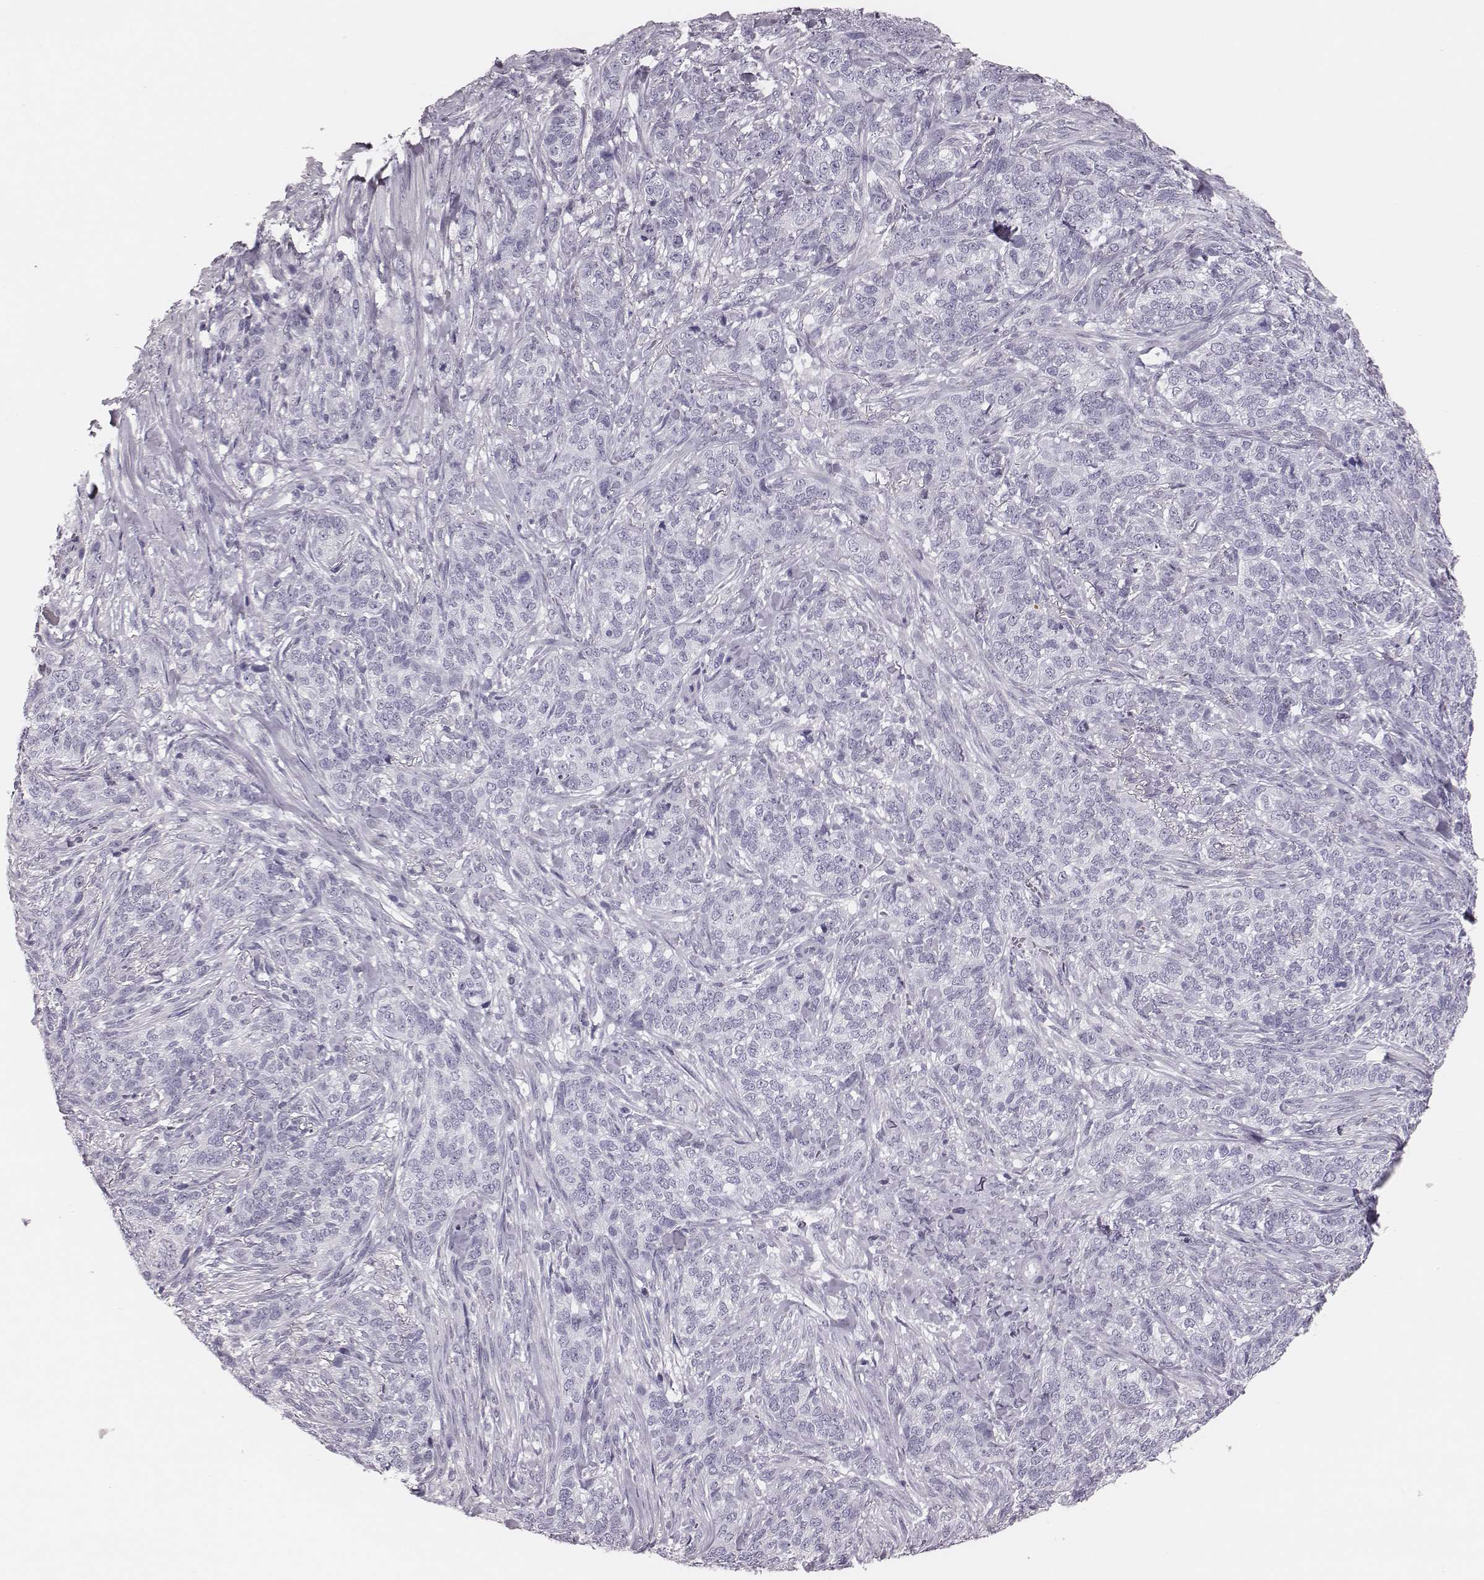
{"staining": {"intensity": "negative", "quantity": "none", "location": "none"}, "tissue": "skin cancer", "cell_type": "Tumor cells", "image_type": "cancer", "snomed": [{"axis": "morphology", "description": "Basal cell carcinoma"}, {"axis": "topography", "description": "Skin"}], "caption": "Tumor cells show no significant protein staining in skin cancer (basal cell carcinoma). The staining is performed using DAB brown chromogen with nuclei counter-stained in using hematoxylin.", "gene": "CSH1", "patient": {"sex": "female", "age": 69}}